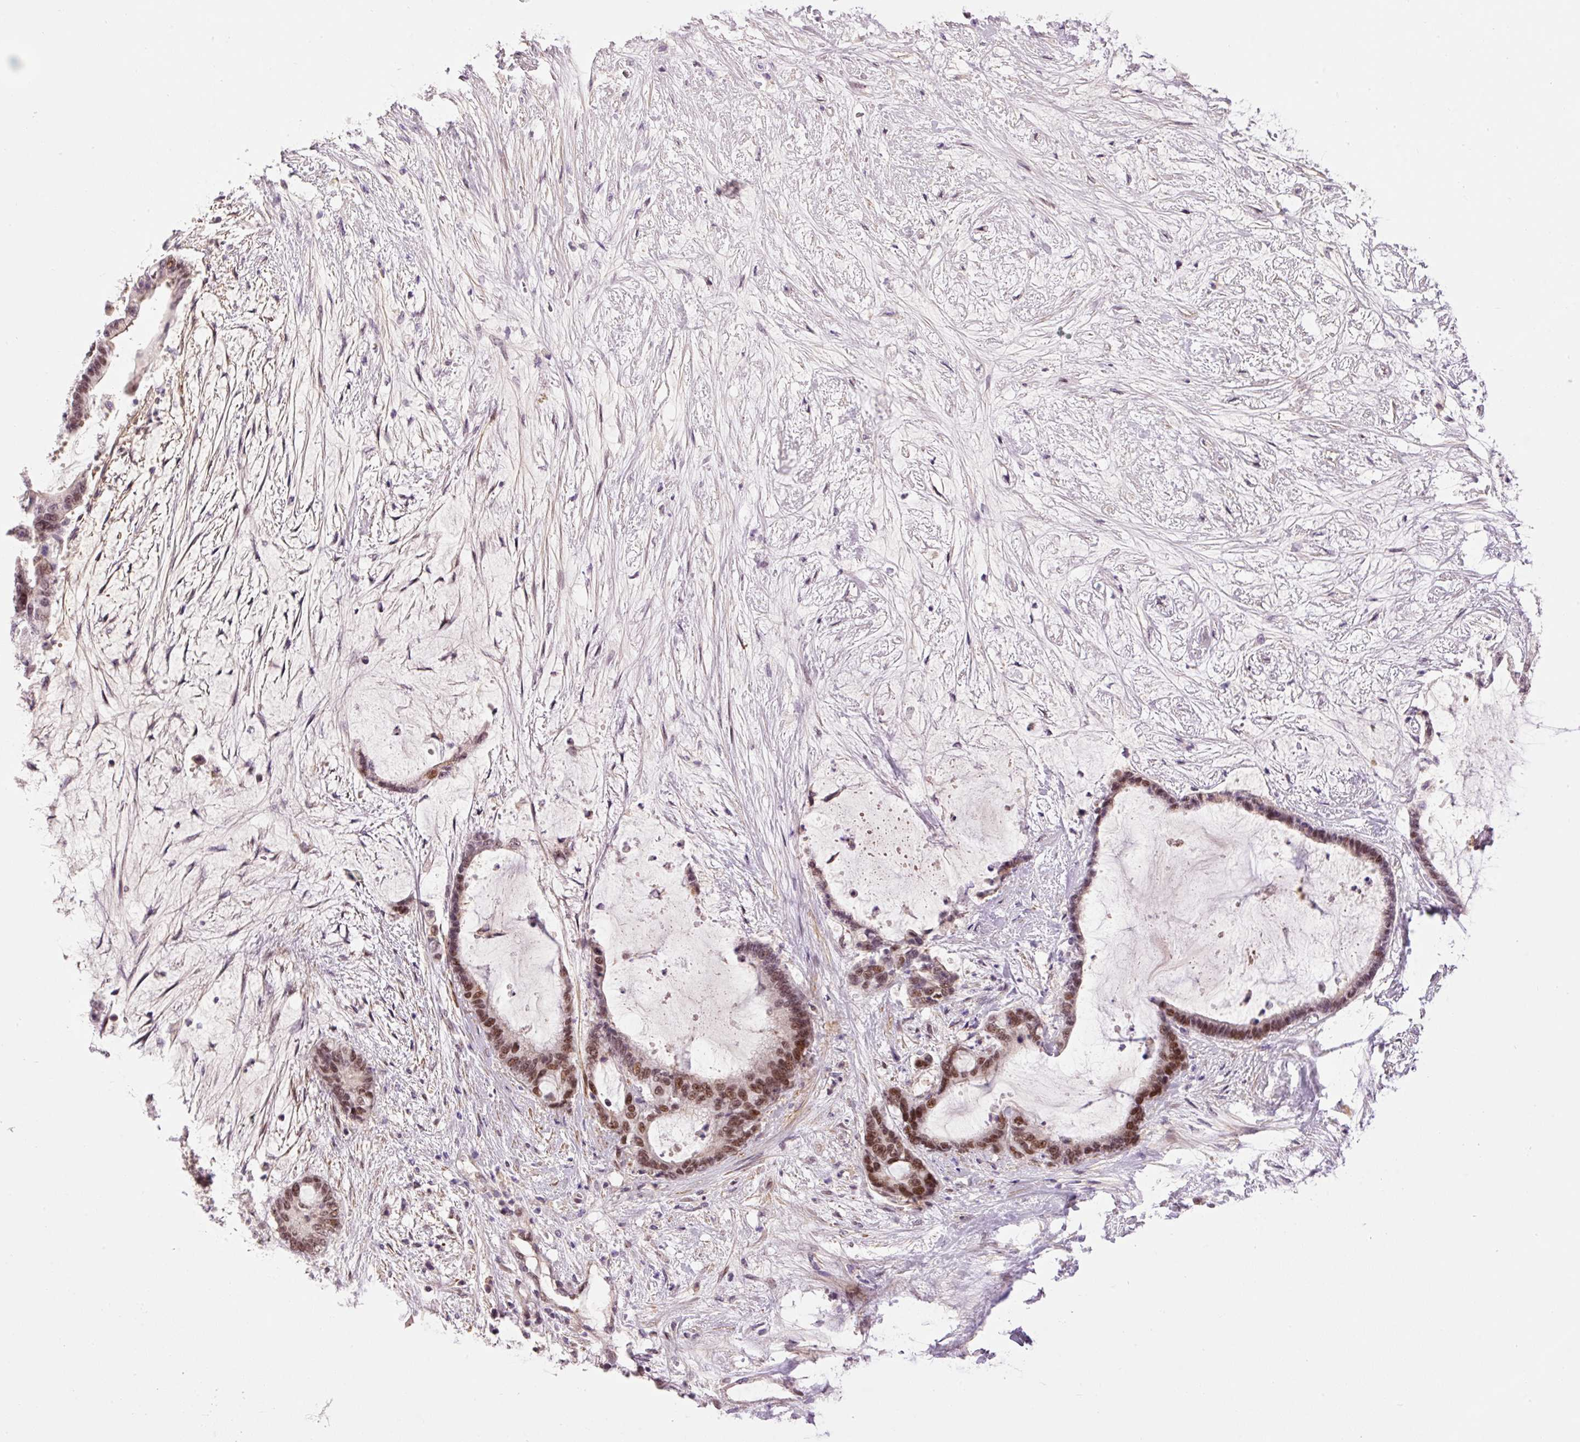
{"staining": {"intensity": "moderate", "quantity": ">75%", "location": "nuclear"}, "tissue": "liver cancer", "cell_type": "Tumor cells", "image_type": "cancer", "snomed": [{"axis": "morphology", "description": "Normal tissue, NOS"}, {"axis": "morphology", "description": "Cholangiocarcinoma"}, {"axis": "topography", "description": "Liver"}, {"axis": "topography", "description": "Peripheral nerve tissue"}], "caption": "Brown immunohistochemical staining in liver cholangiocarcinoma reveals moderate nuclear expression in about >75% of tumor cells.", "gene": "HNF1A", "patient": {"sex": "female", "age": 73}}